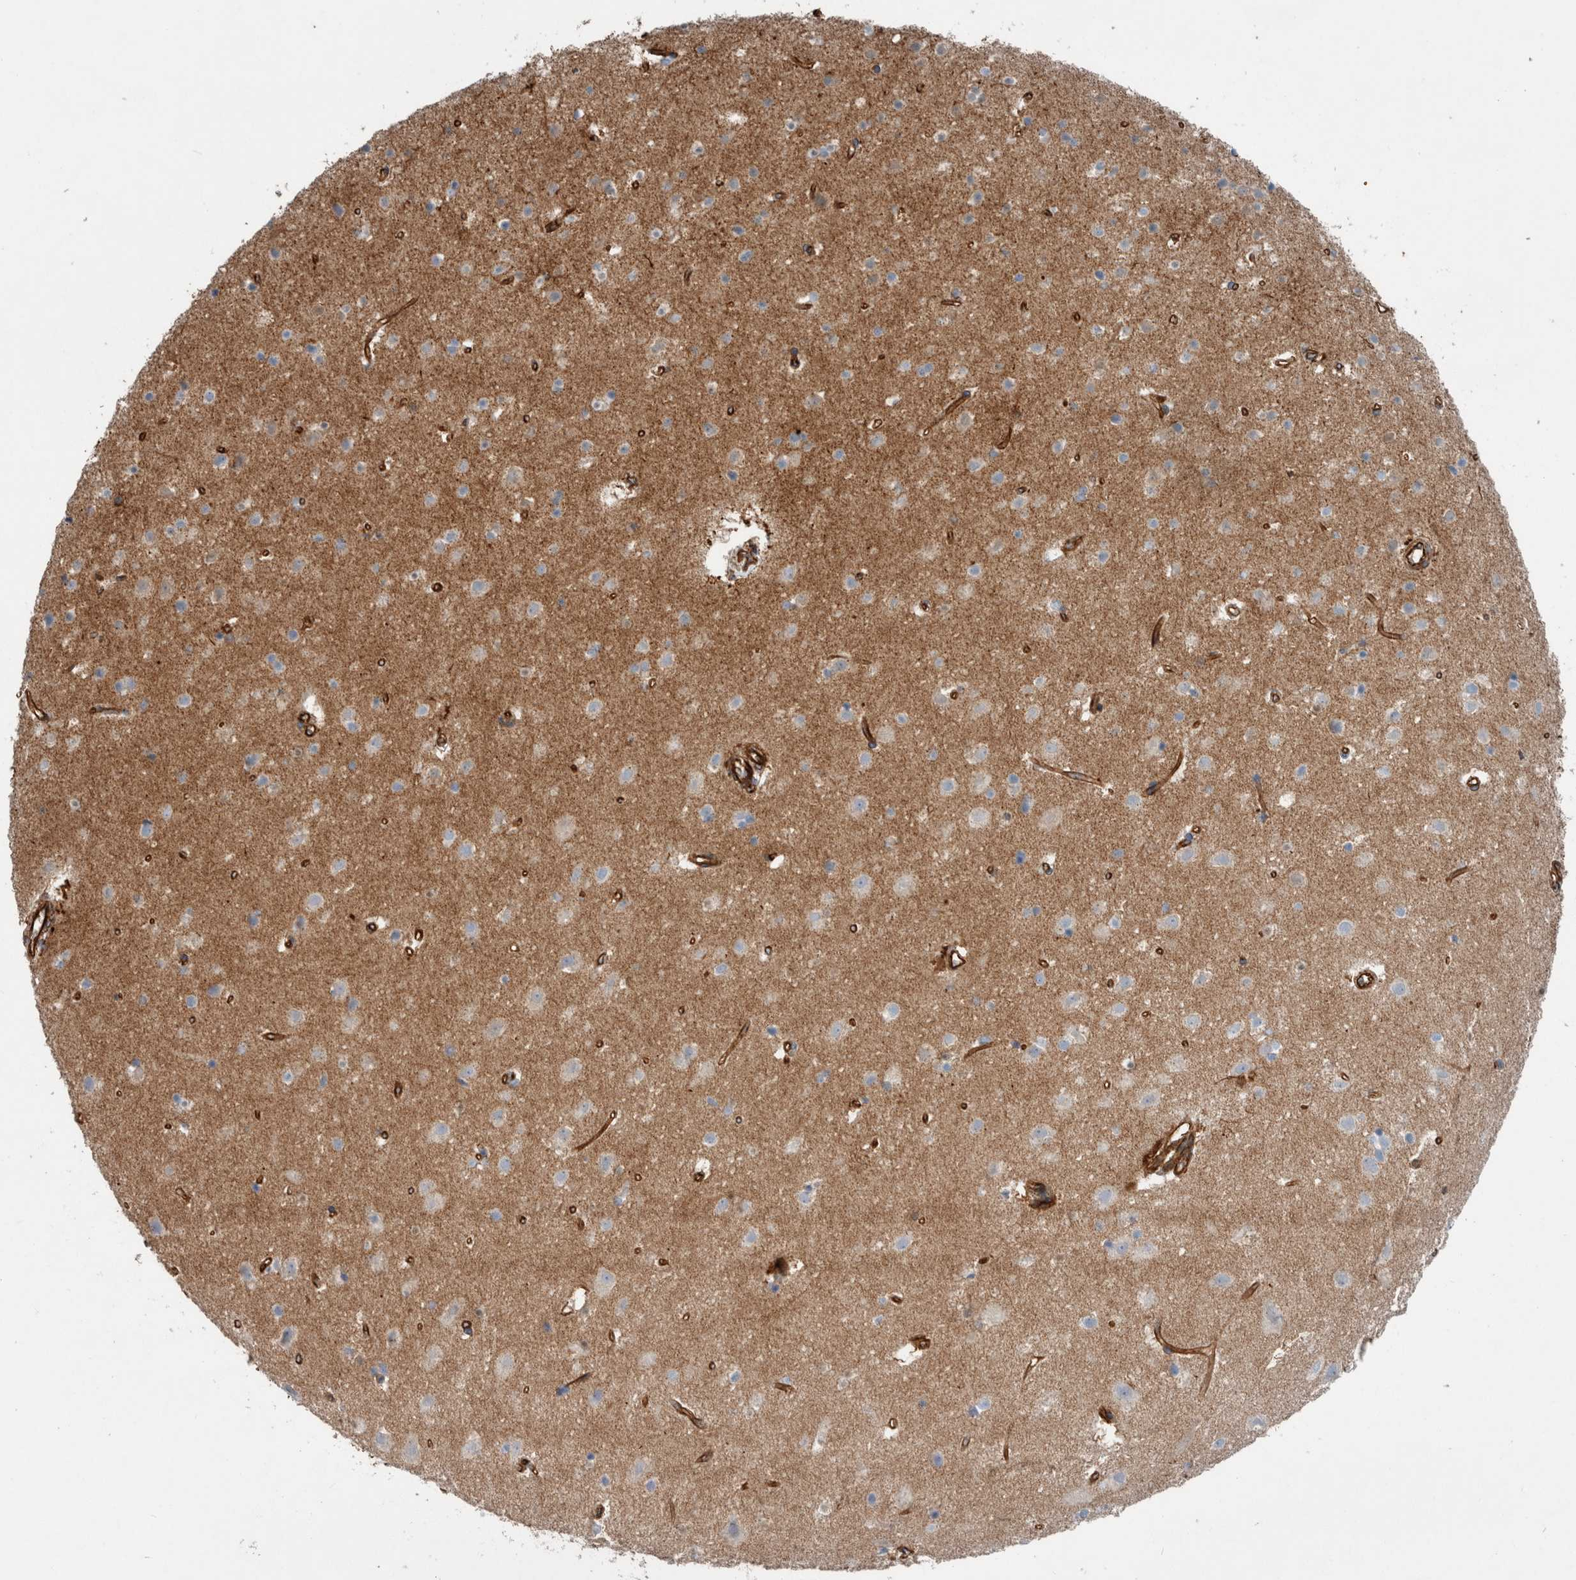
{"staining": {"intensity": "strong", "quantity": ">75%", "location": "cytoplasmic/membranous"}, "tissue": "cerebral cortex", "cell_type": "Endothelial cells", "image_type": "normal", "snomed": [{"axis": "morphology", "description": "Normal tissue, NOS"}, {"axis": "topography", "description": "Cerebral cortex"}], "caption": "IHC of normal cerebral cortex shows high levels of strong cytoplasmic/membranous expression in about >75% of endothelial cells. (DAB (3,3'-diaminobenzidine) = brown stain, brightfield microscopy at high magnification).", "gene": "PLEC", "patient": {"sex": "male", "age": 54}}